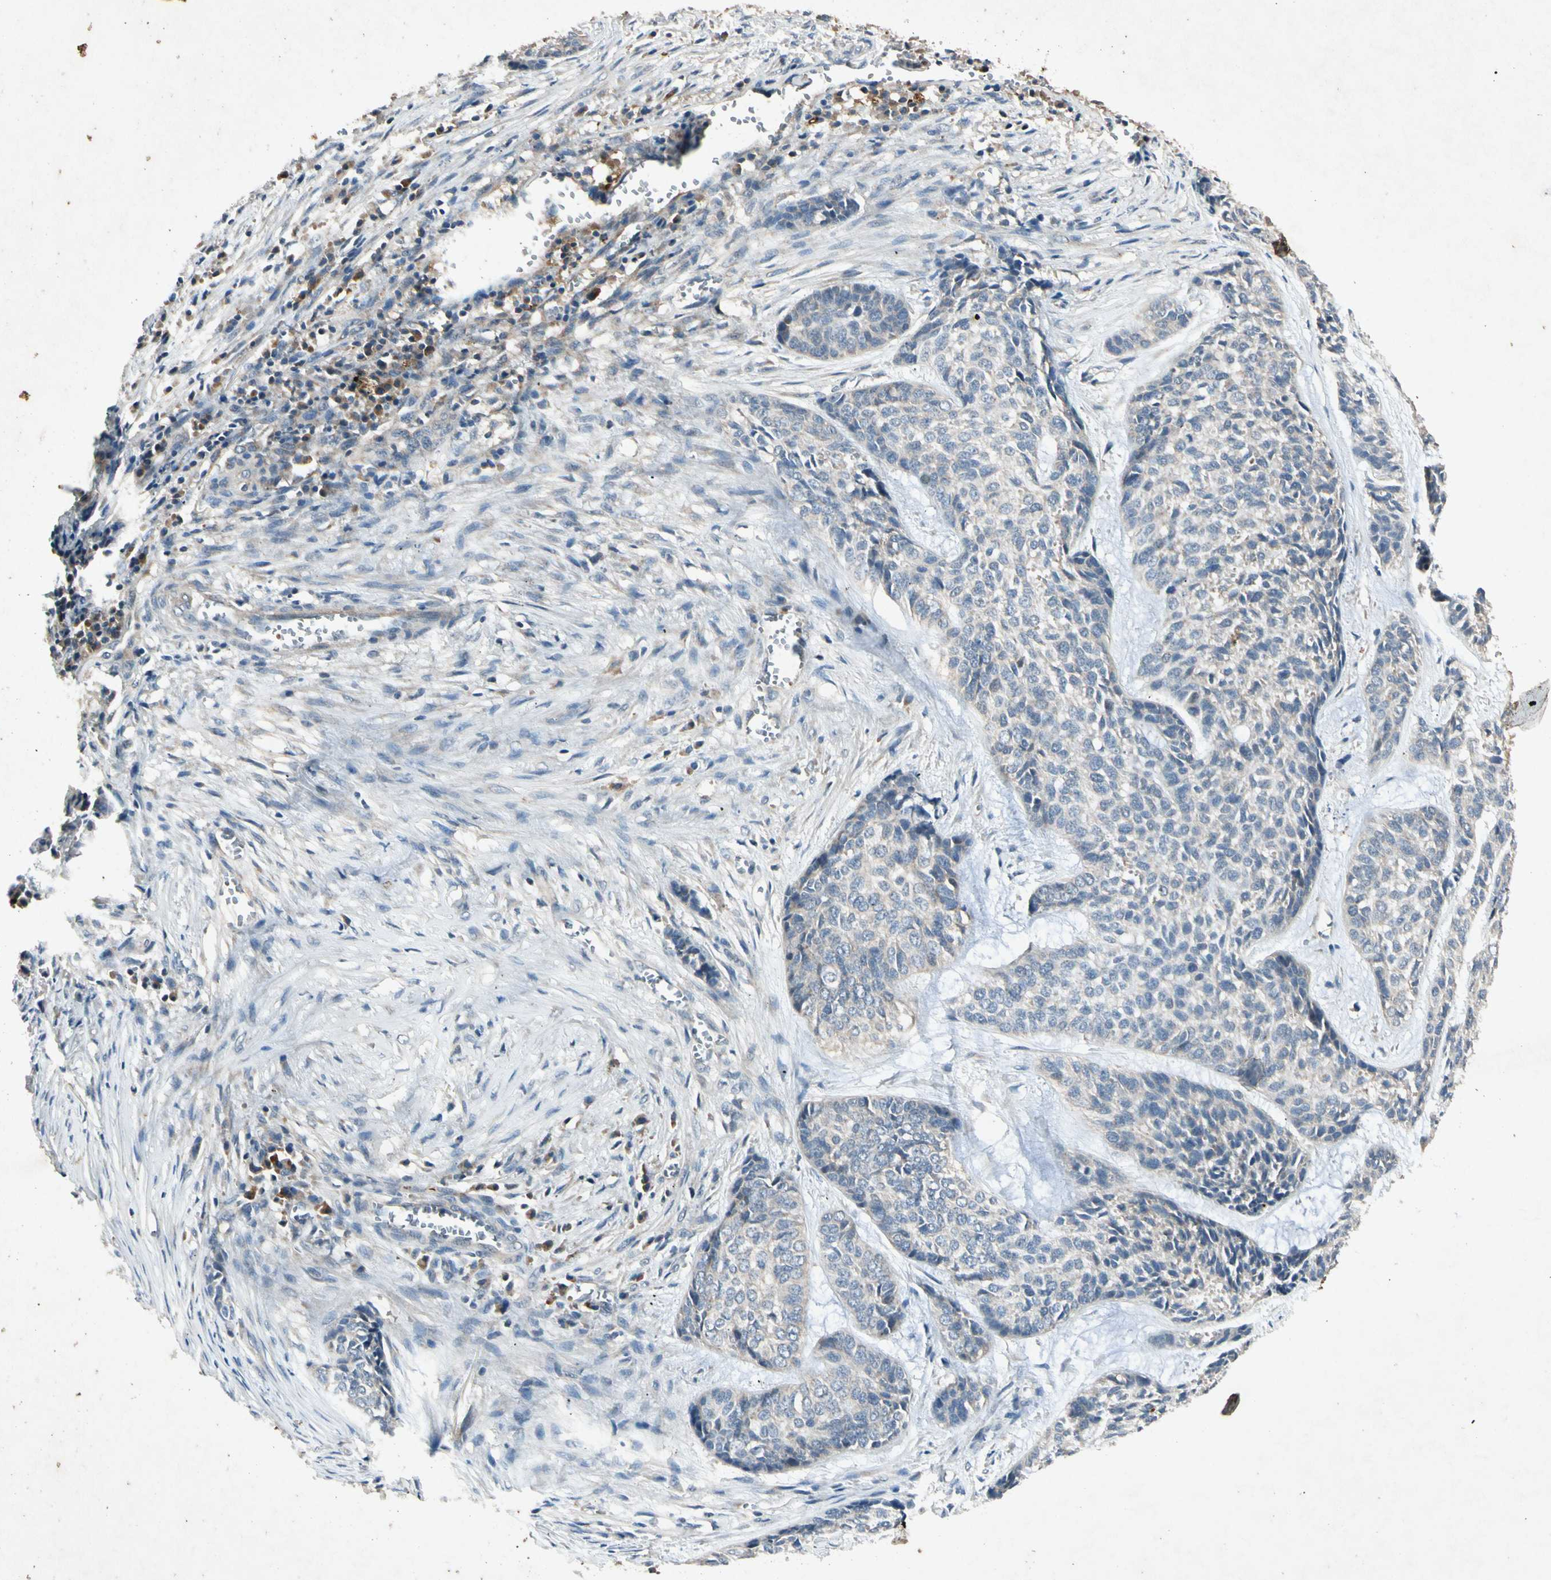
{"staining": {"intensity": "negative", "quantity": "none", "location": "none"}, "tissue": "skin cancer", "cell_type": "Tumor cells", "image_type": "cancer", "snomed": [{"axis": "morphology", "description": "Basal cell carcinoma"}, {"axis": "topography", "description": "Skin"}], "caption": "IHC histopathology image of human skin cancer stained for a protein (brown), which exhibits no staining in tumor cells. (DAB (3,3'-diaminobenzidine) IHC with hematoxylin counter stain).", "gene": "GPLD1", "patient": {"sex": "female", "age": 64}}